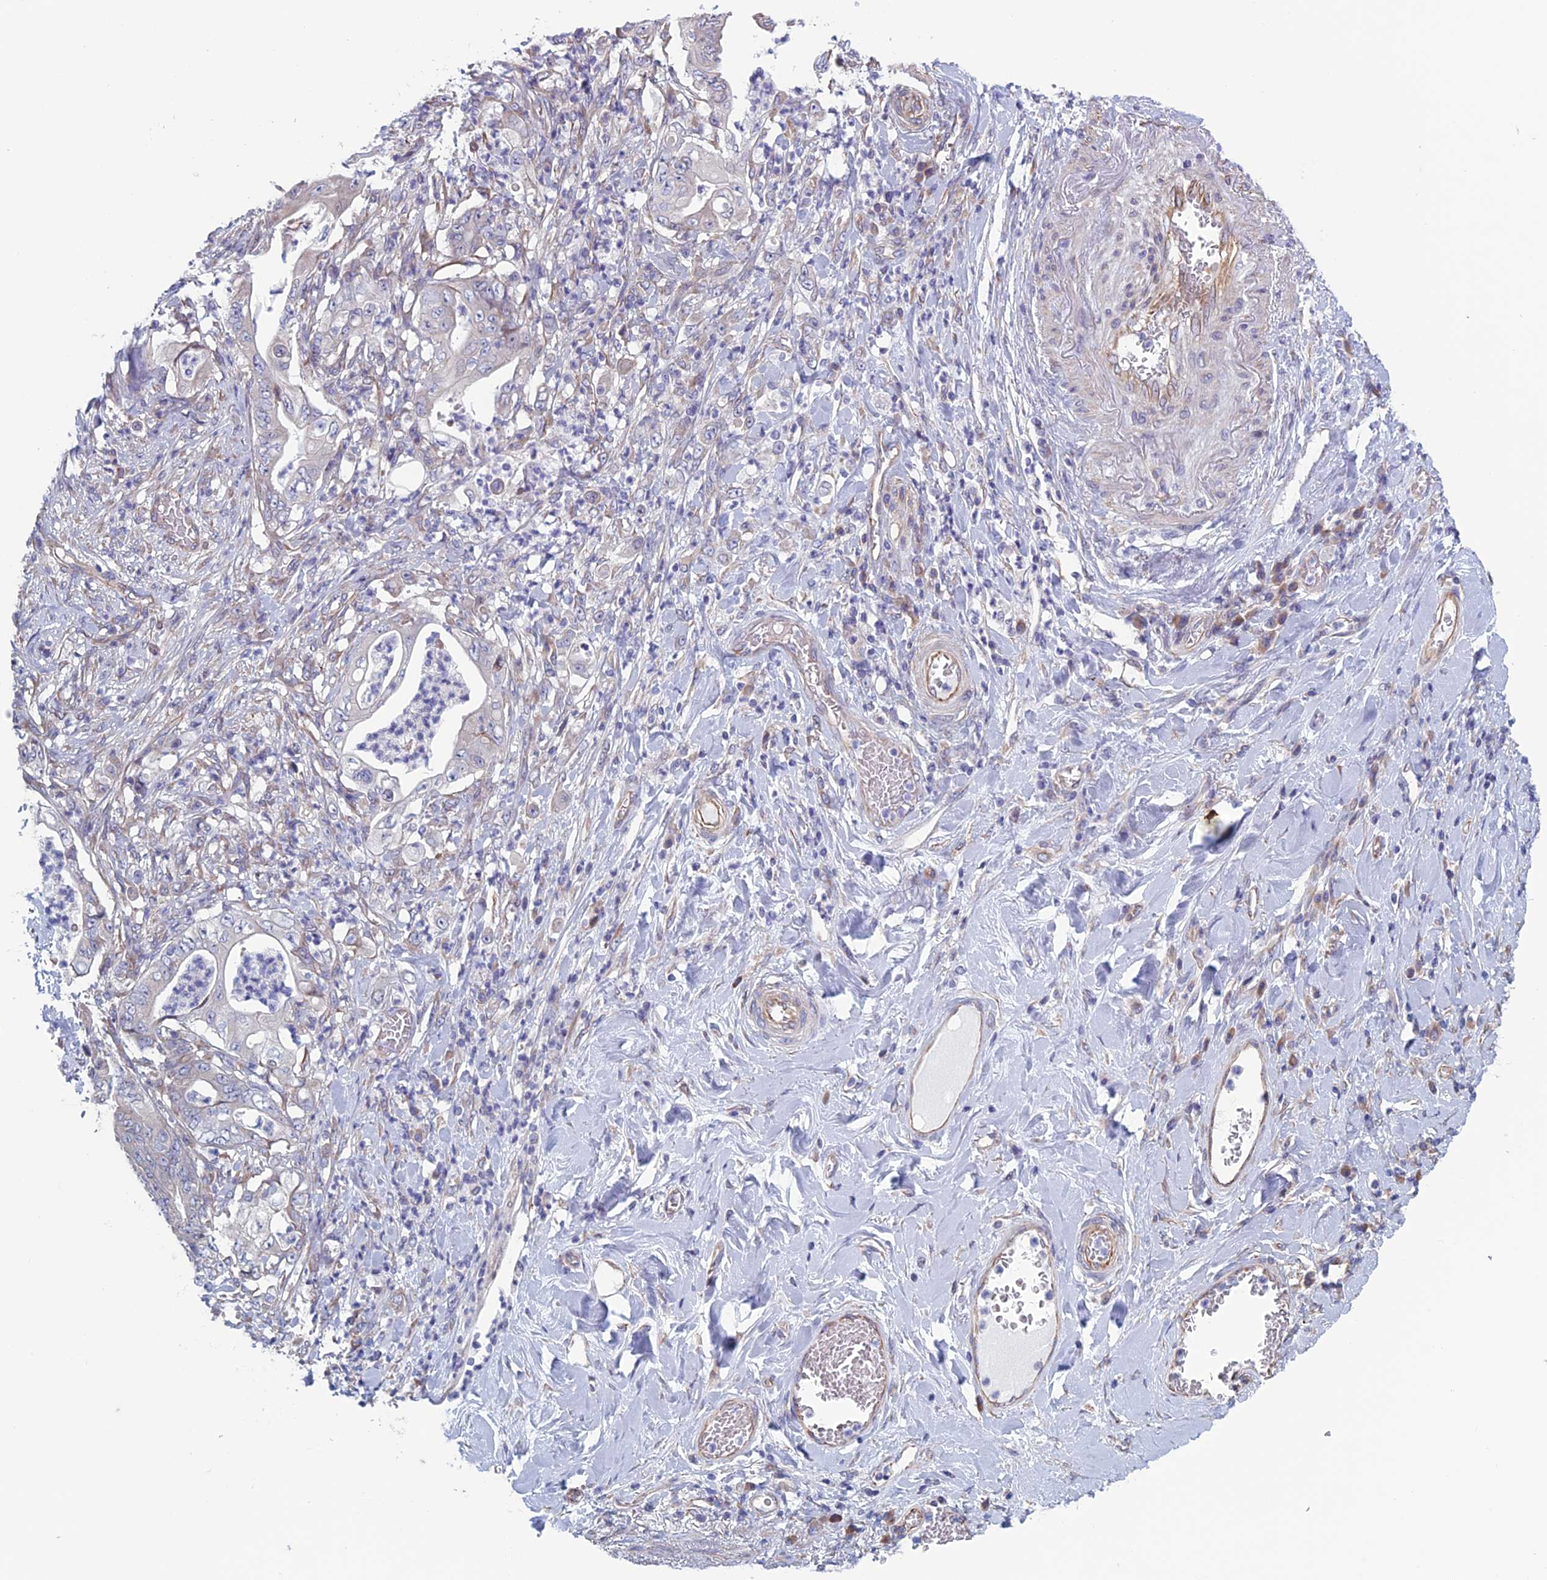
{"staining": {"intensity": "negative", "quantity": "none", "location": "none"}, "tissue": "stomach cancer", "cell_type": "Tumor cells", "image_type": "cancer", "snomed": [{"axis": "morphology", "description": "Adenocarcinoma, NOS"}, {"axis": "topography", "description": "Stomach"}], "caption": "Tumor cells are negative for brown protein staining in stomach adenocarcinoma.", "gene": "BCL2L10", "patient": {"sex": "female", "age": 73}}